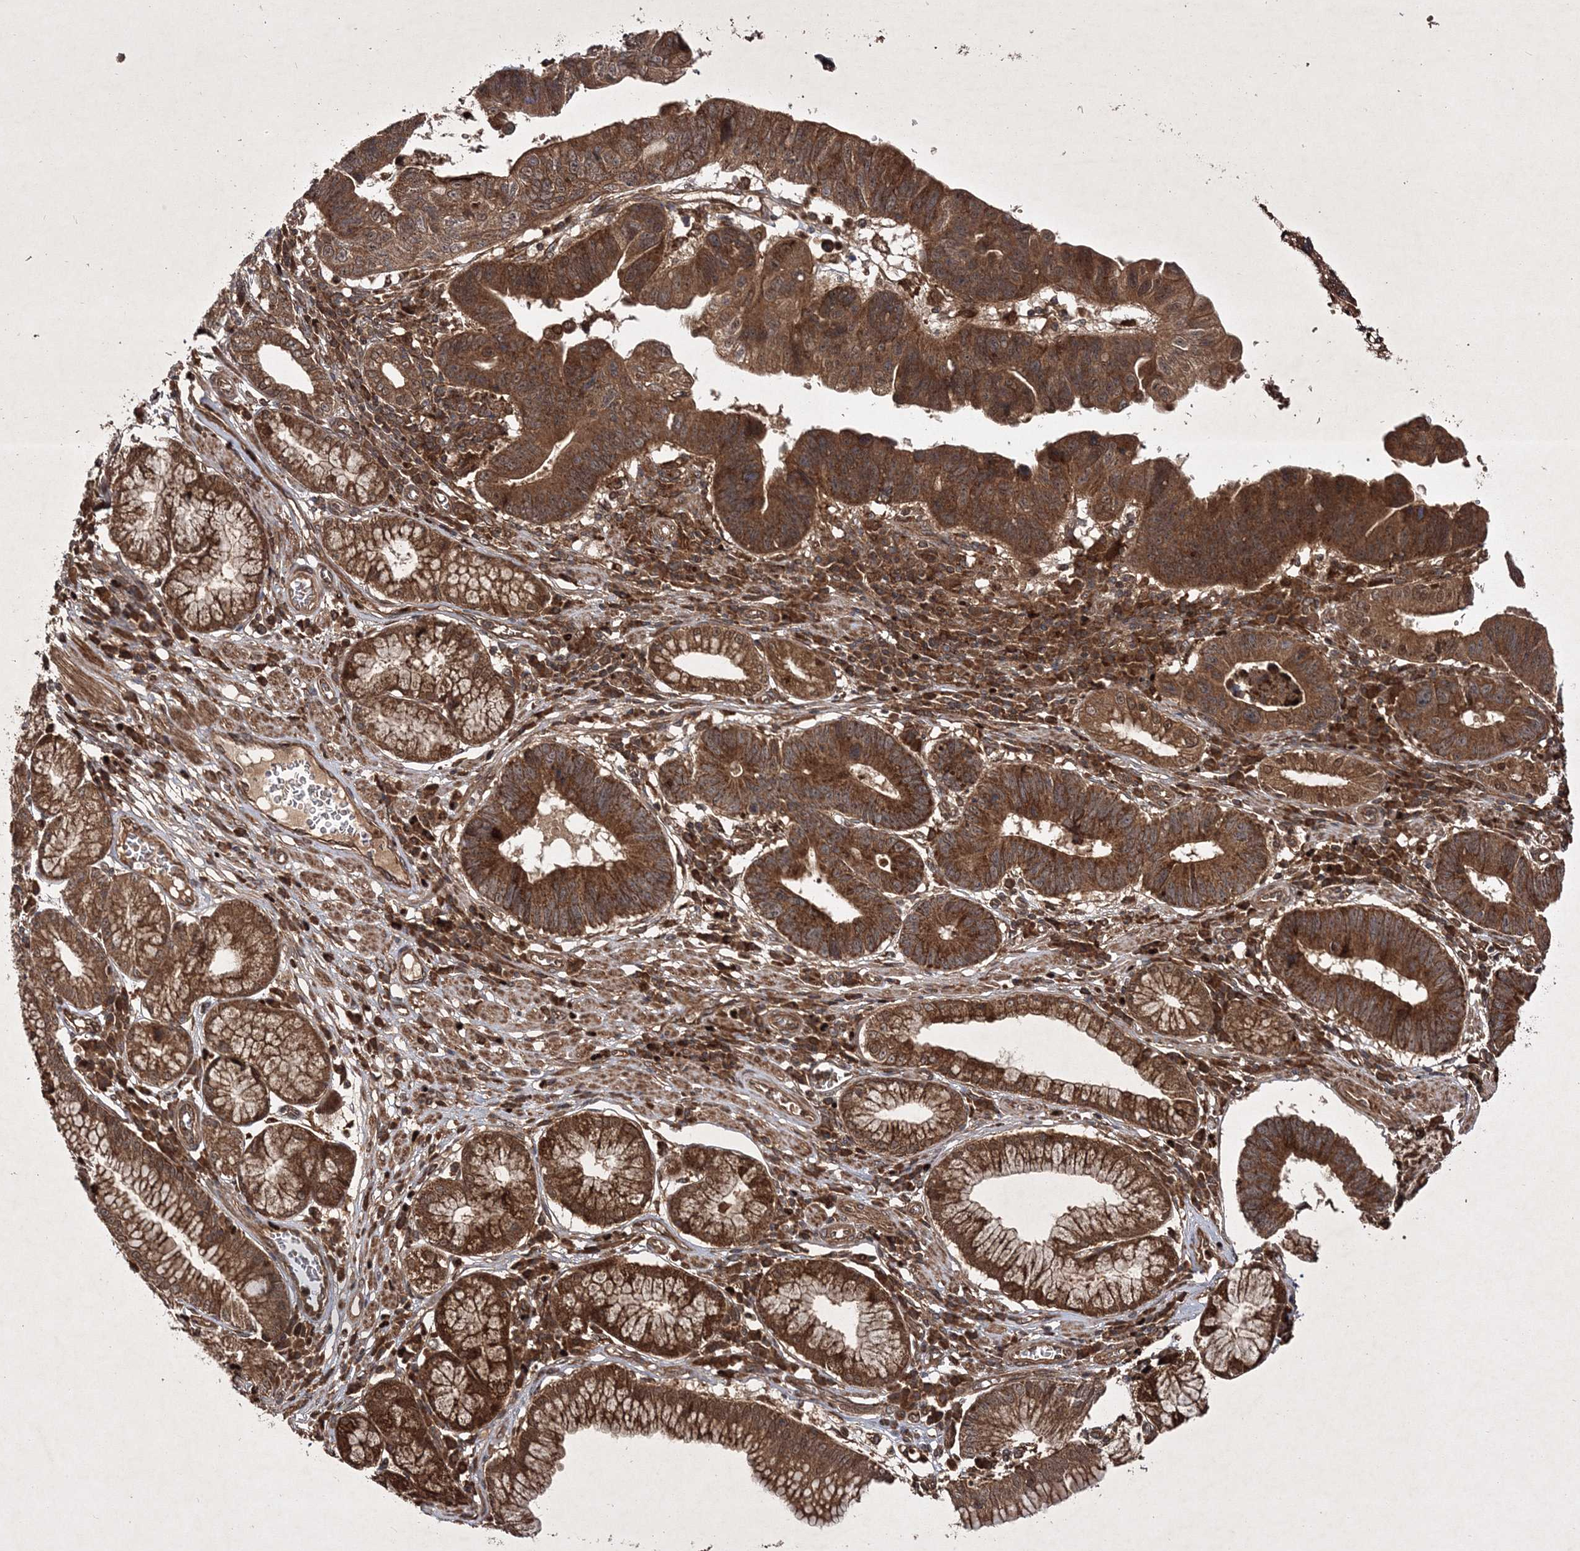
{"staining": {"intensity": "strong", "quantity": ">75%", "location": "cytoplasmic/membranous"}, "tissue": "stomach cancer", "cell_type": "Tumor cells", "image_type": "cancer", "snomed": [{"axis": "morphology", "description": "Adenocarcinoma, NOS"}, {"axis": "topography", "description": "Stomach"}], "caption": "Immunohistochemical staining of stomach cancer (adenocarcinoma) demonstrates high levels of strong cytoplasmic/membranous staining in about >75% of tumor cells.", "gene": "DNAJC13", "patient": {"sex": "male", "age": 59}}